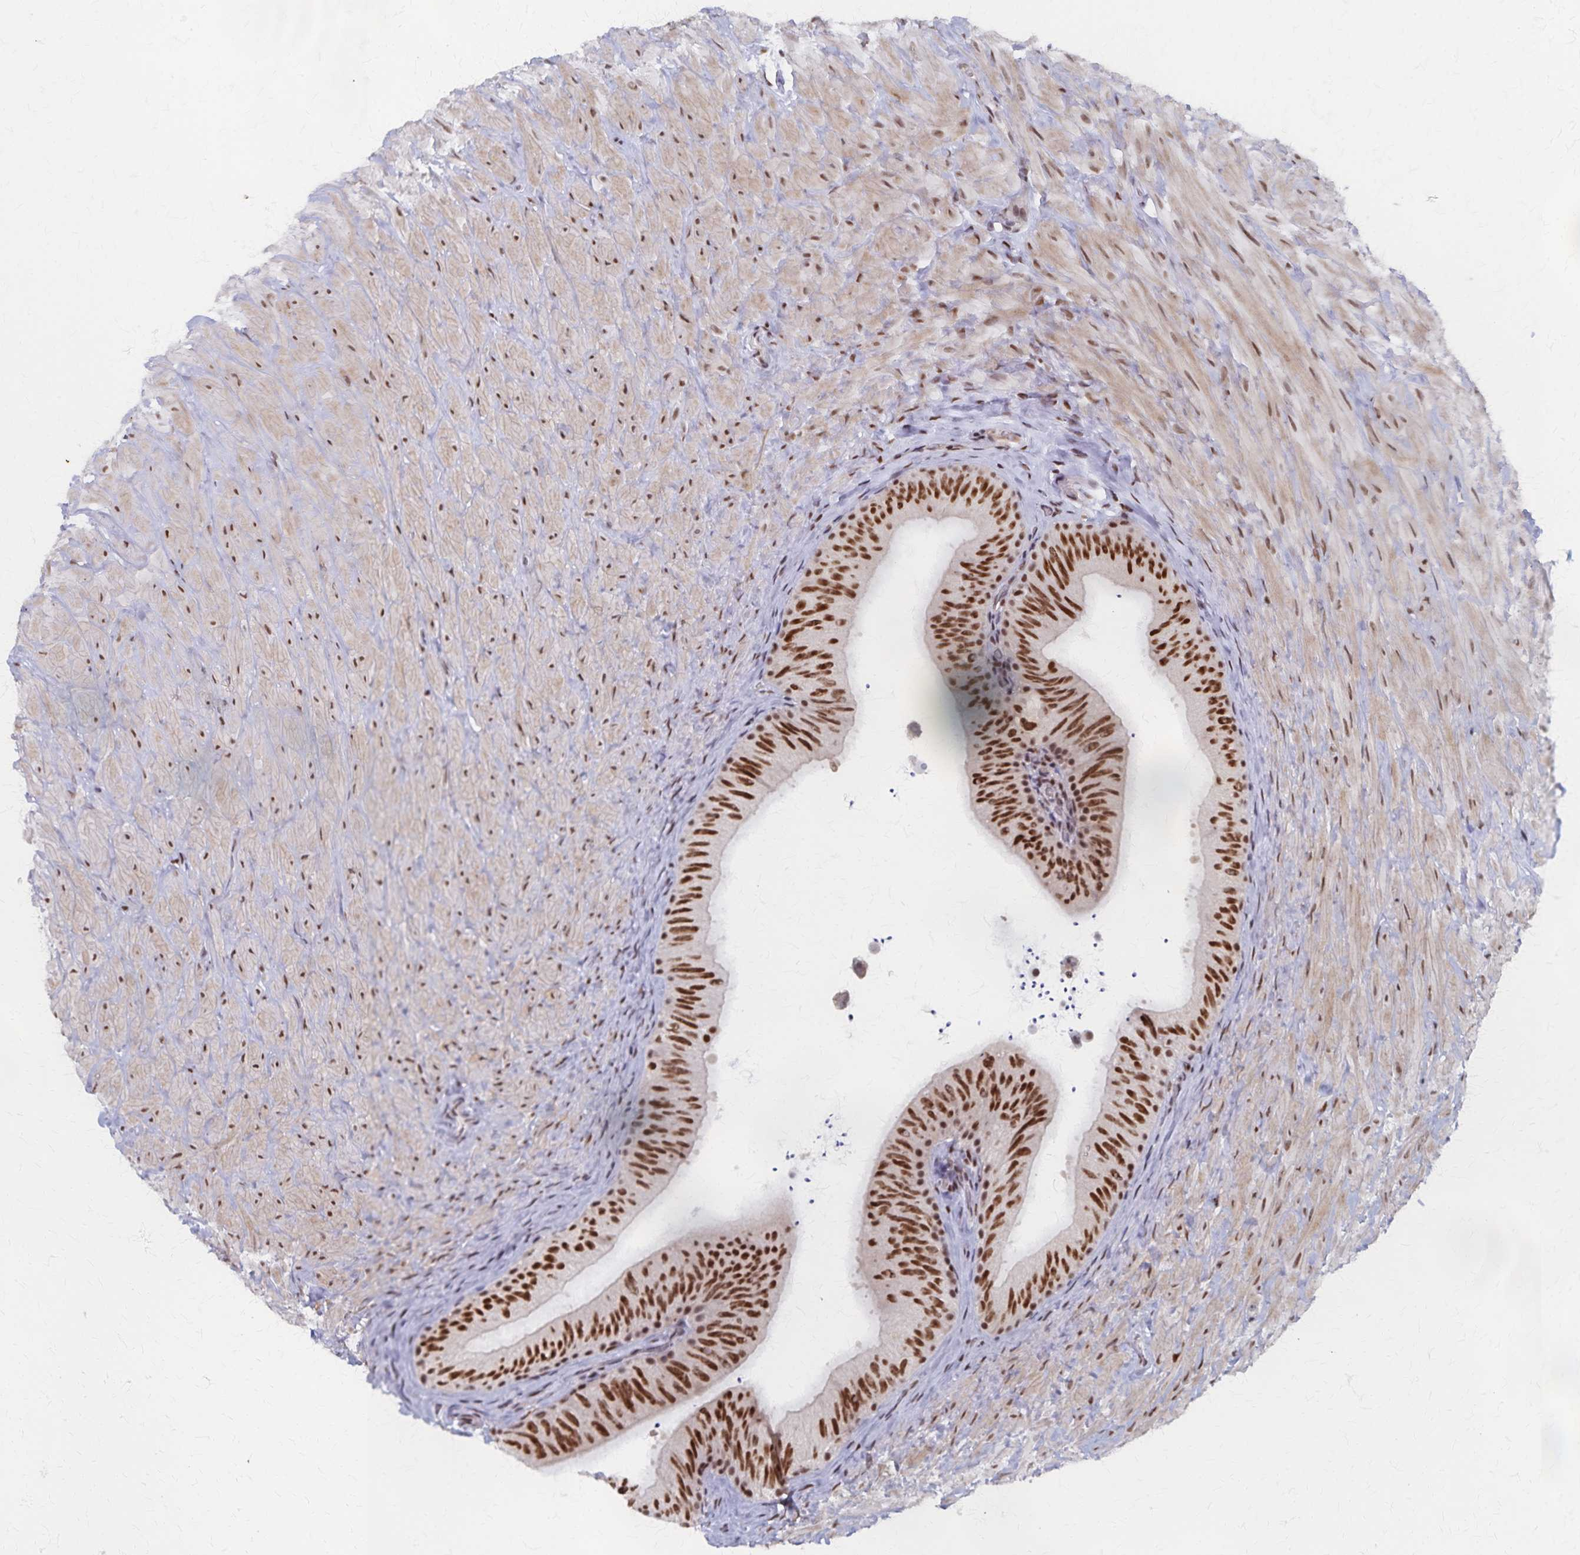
{"staining": {"intensity": "strong", "quantity": ">75%", "location": "nuclear"}, "tissue": "epididymis", "cell_type": "Glandular cells", "image_type": "normal", "snomed": [{"axis": "morphology", "description": "Normal tissue, NOS"}, {"axis": "topography", "description": "Epididymis, spermatic cord, NOS"}, {"axis": "topography", "description": "Epididymis"}], "caption": "Immunohistochemical staining of unremarkable human epididymis shows strong nuclear protein expression in about >75% of glandular cells.", "gene": "GTF2B", "patient": {"sex": "male", "age": 31}}